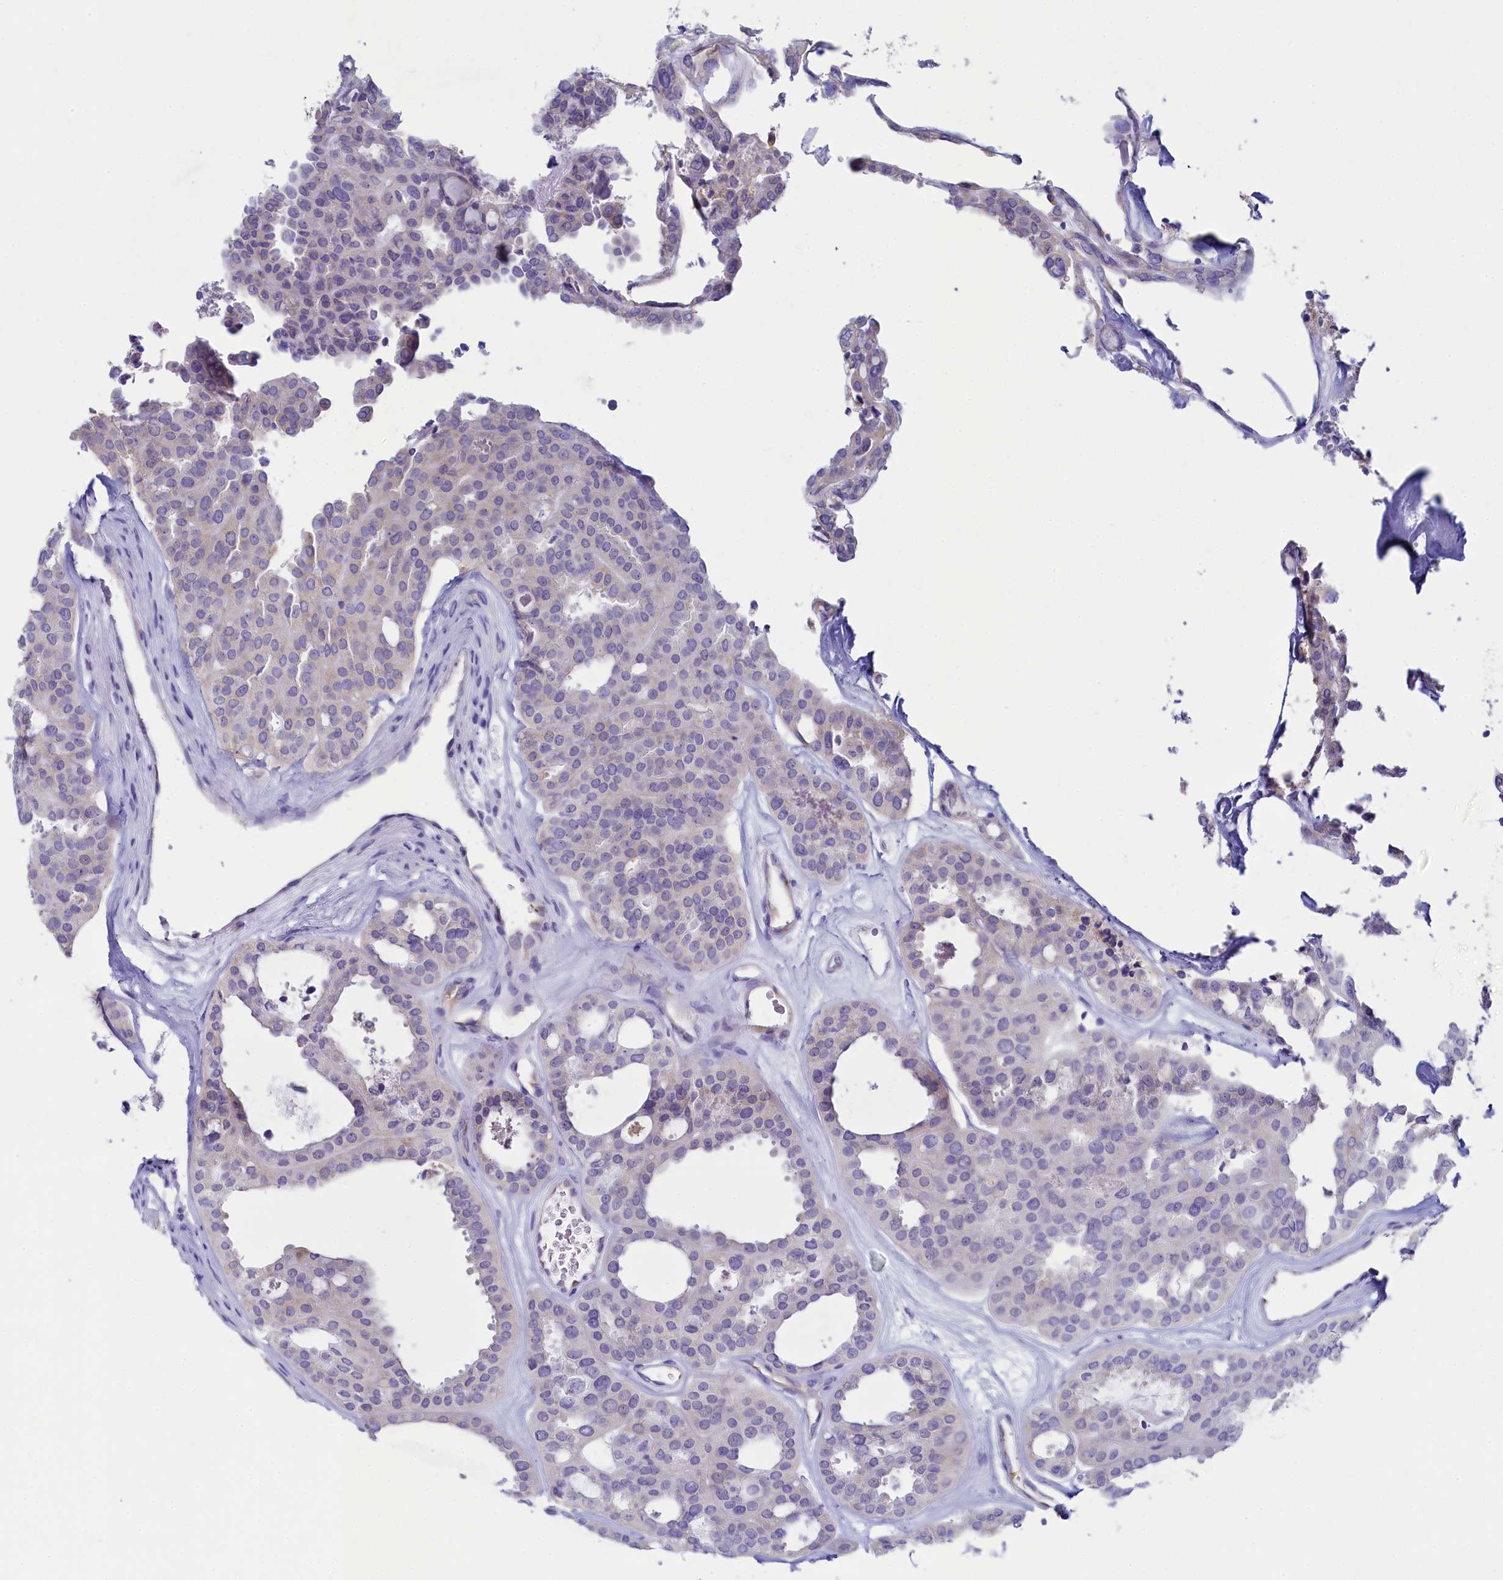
{"staining": {"intensity": "negative", "quantity": "none", "location": "none"}, "tissue": "thyroid cancer", "cell_type": "Tumor cells", "image_type": "cancer", "snomed": [{"axis": "morphology", "description": "Follicular adenoma carcinoma, NOS"}, {"axis": "topography", "description": "Thyroid gland"}], "caption": "An immunohistochemistry micrograph of follicular adenoma carcinoma (thyroid) is shown. There is no staining in tumor cells of follicular adenoma carcinoma (thyroid). (Stains: DAB (3,3'-diaminobenzidine) IHC with hematoxylin counter stain, Microscopy: brightfield microscopy at high magnification).", "gene": "SKA3", "patient": {"sex": "male", "age": 75}}